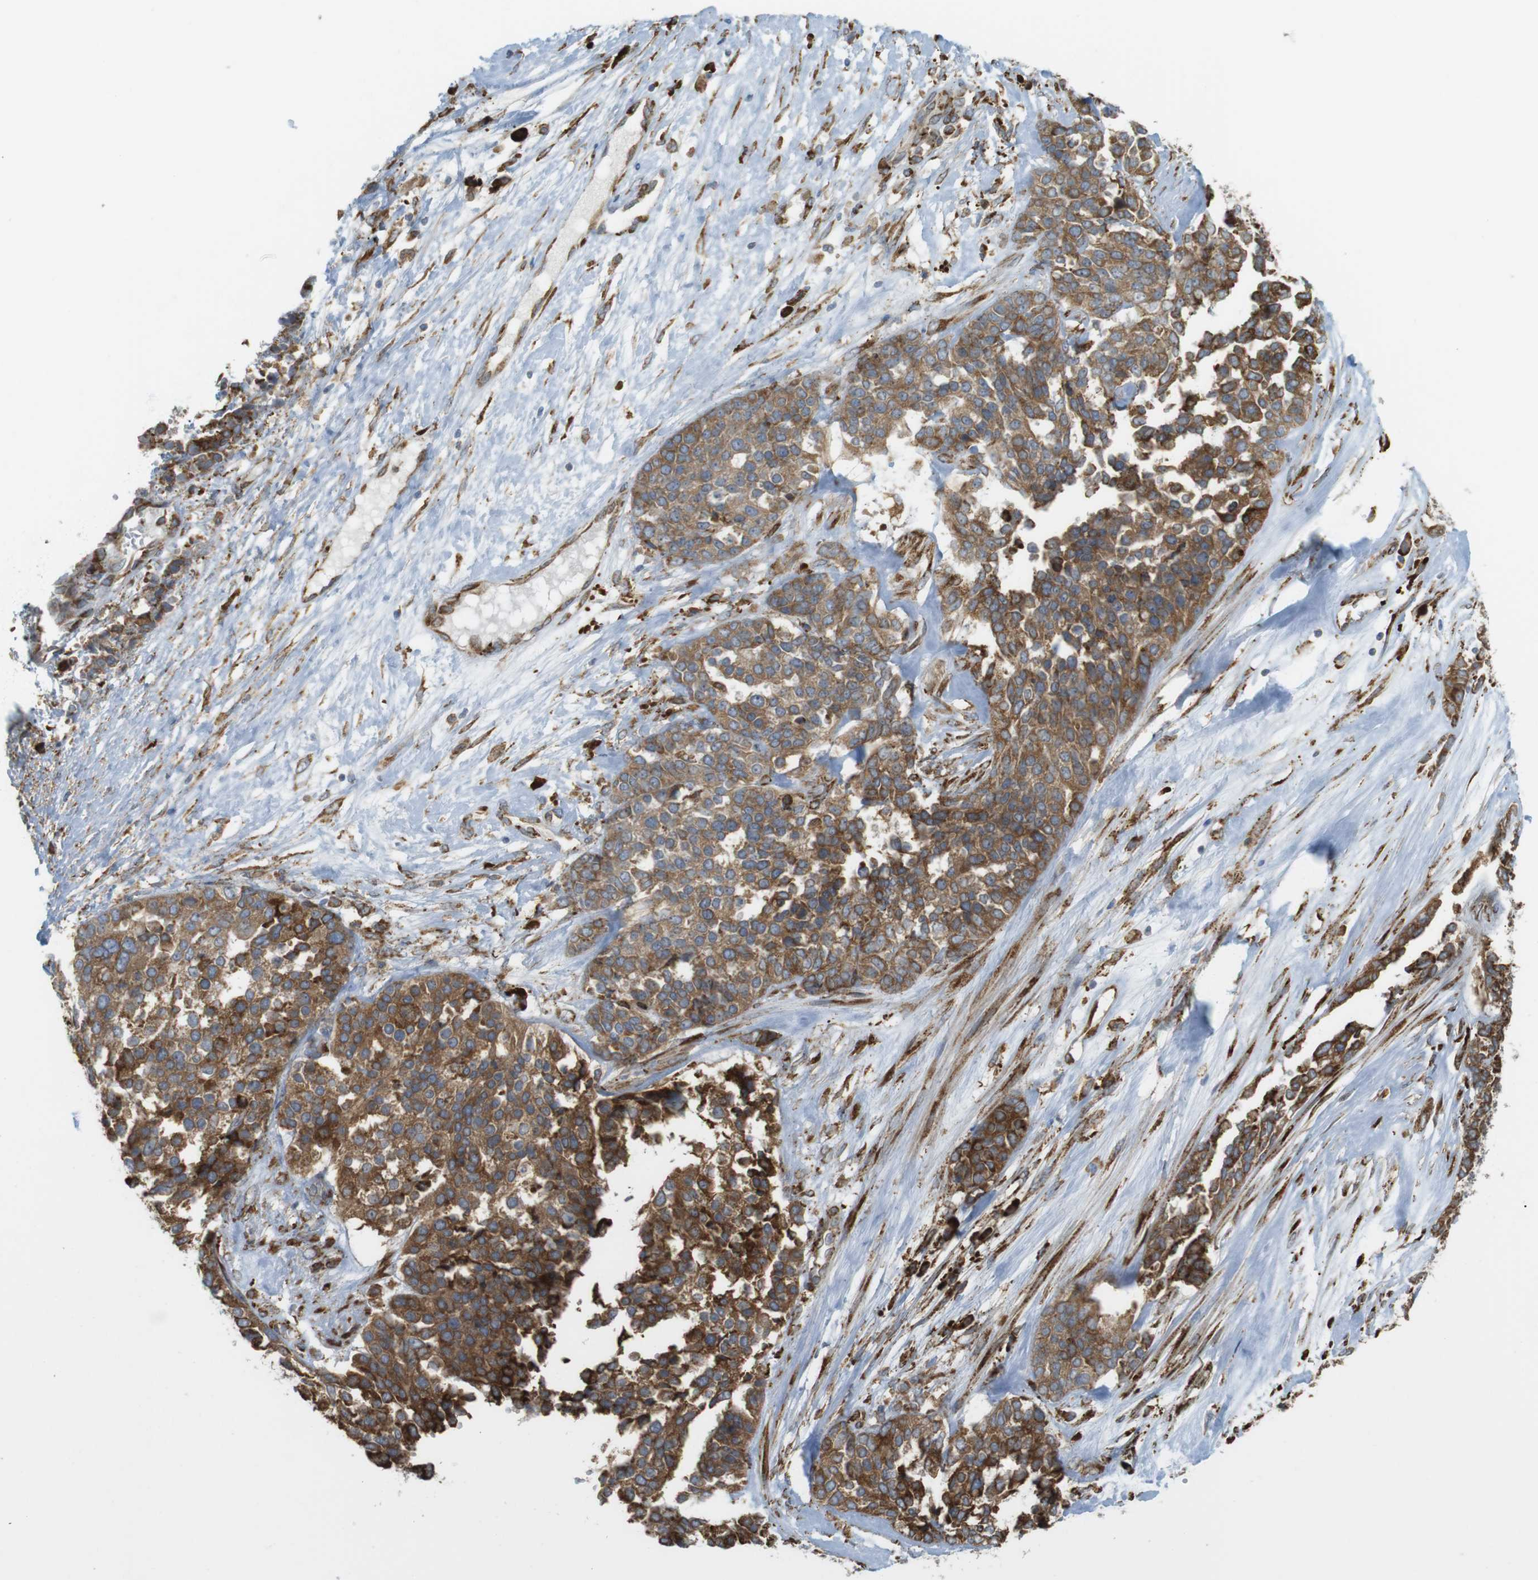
{"staining": {"intensity": "moderate", "quantity": ">75%", "location": "cytoplasmic/membranous"}, "tissue": "ovarian cancer", "cell_type": "Tumor cells", "image_type": "cancer", "snomed": [{"axis": "morphology", "description": "Cystadenocarcinoma, serous, NOS"}, {"axis": "topography", "description": "Ovary"}], "caption": "Moderate cytoplasmic/membranous expression for a protein is seen in about >75% of tumor cells of ovarian cancer (serous cystadenocarcinoma) using immunohistochemistry.", "gene": "MBOAT2", "patient": {"sex": "female", "age": 44}}